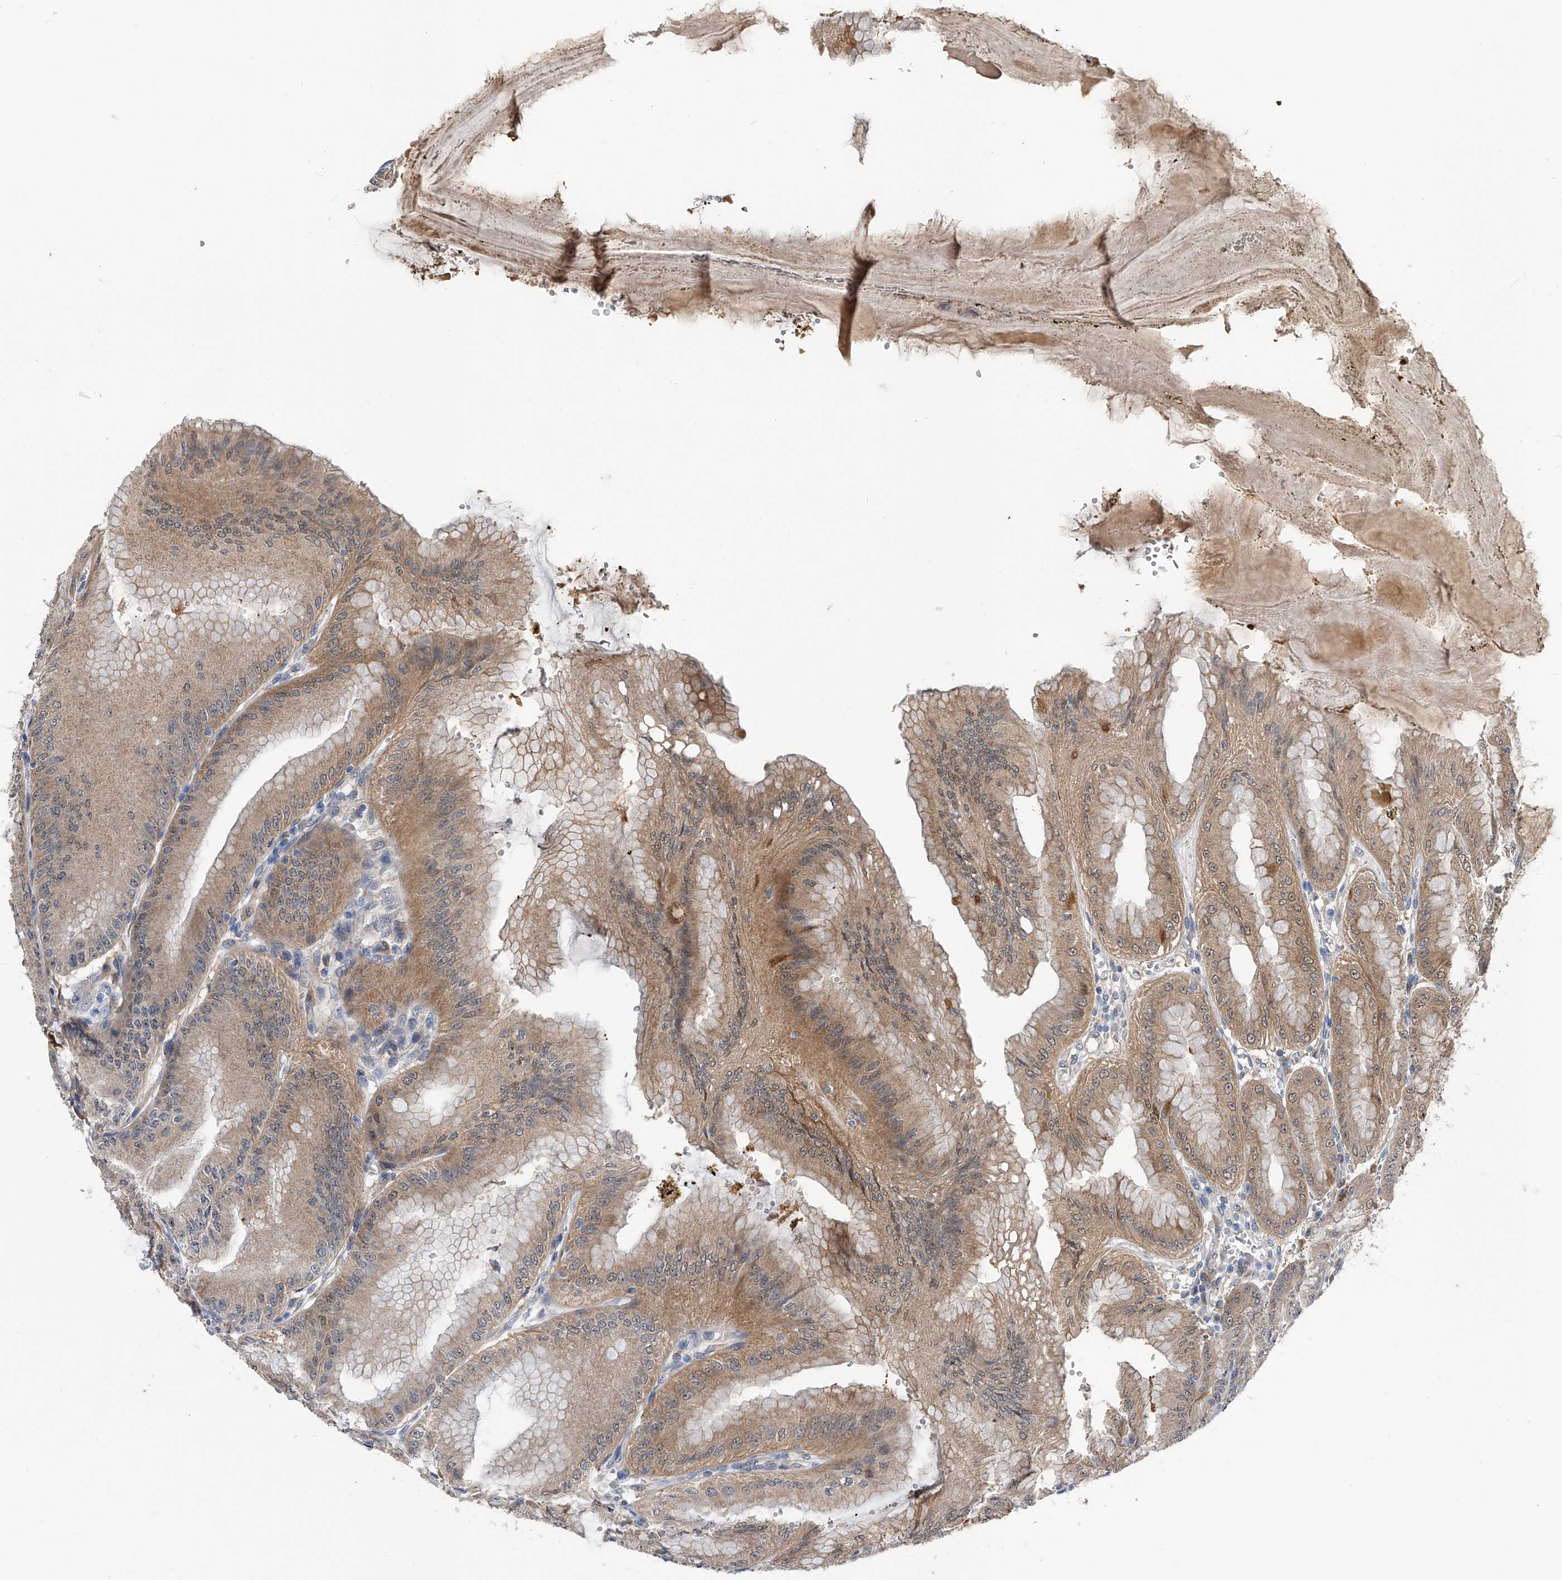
{"staining": {"intensity": "moderate", "quantity": ">75%", "location": "cytoplasmic/membranous,nuclear"}, "tissue": "stomach", "cell_type": "Glandular cells", "image_type": "normal", "snomed": [{"axis": "morphology", "description": "Normal tissue, NOS"}, {"axis": "topography", "description": "Stomach, lower"}], "caption": "About >75% of glandular cells in benign human stomach show moderate cytoplasmic/membranous,nuclear protein positivity as visualized by brown immunohistochemical staining.", "gene": "PGM3", "patient": {"sex": "male", "age": 71}}